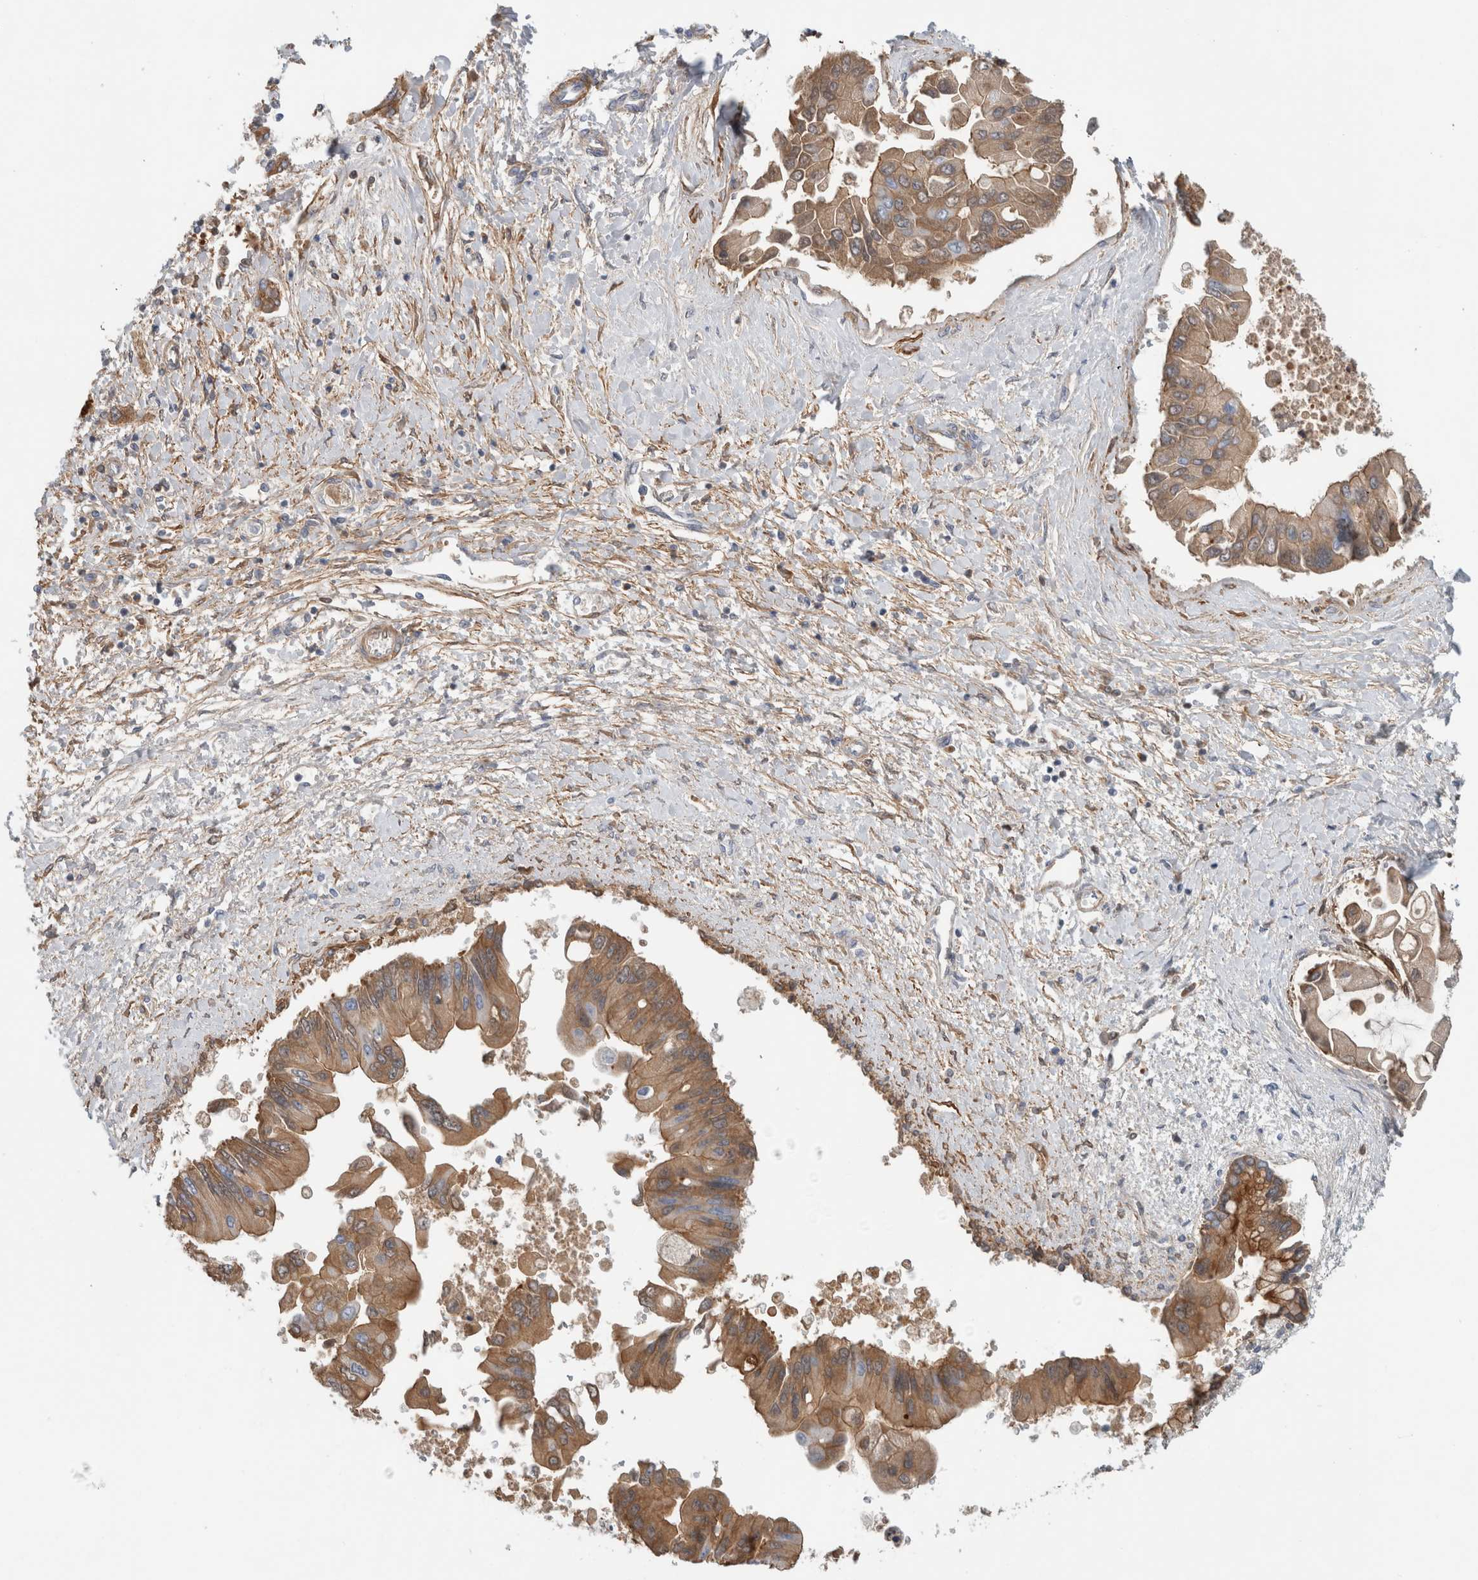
{"staining": {"intensity": "moderate", "quantity": ">75%", "location": "cytoplasmic/membranous"}, "tissue": "liver cancer", "cell_type": "Tumor cells", "image_type": "cancer", "snomed": [{"axis": "morphology", "description": "Cholangiocarcinoma"}, {"axis": "topography", "description": "Liver"}], "caption": "A high-resolution photomicrograph shows IHC staining of liver cancer (cholangiocarcinoma), which displays moderate cytoplasmic/membranous expression in approximately >75% of tumor cells.", "gene": "CFI", "patient": {"sex": "male", "age": 50}}